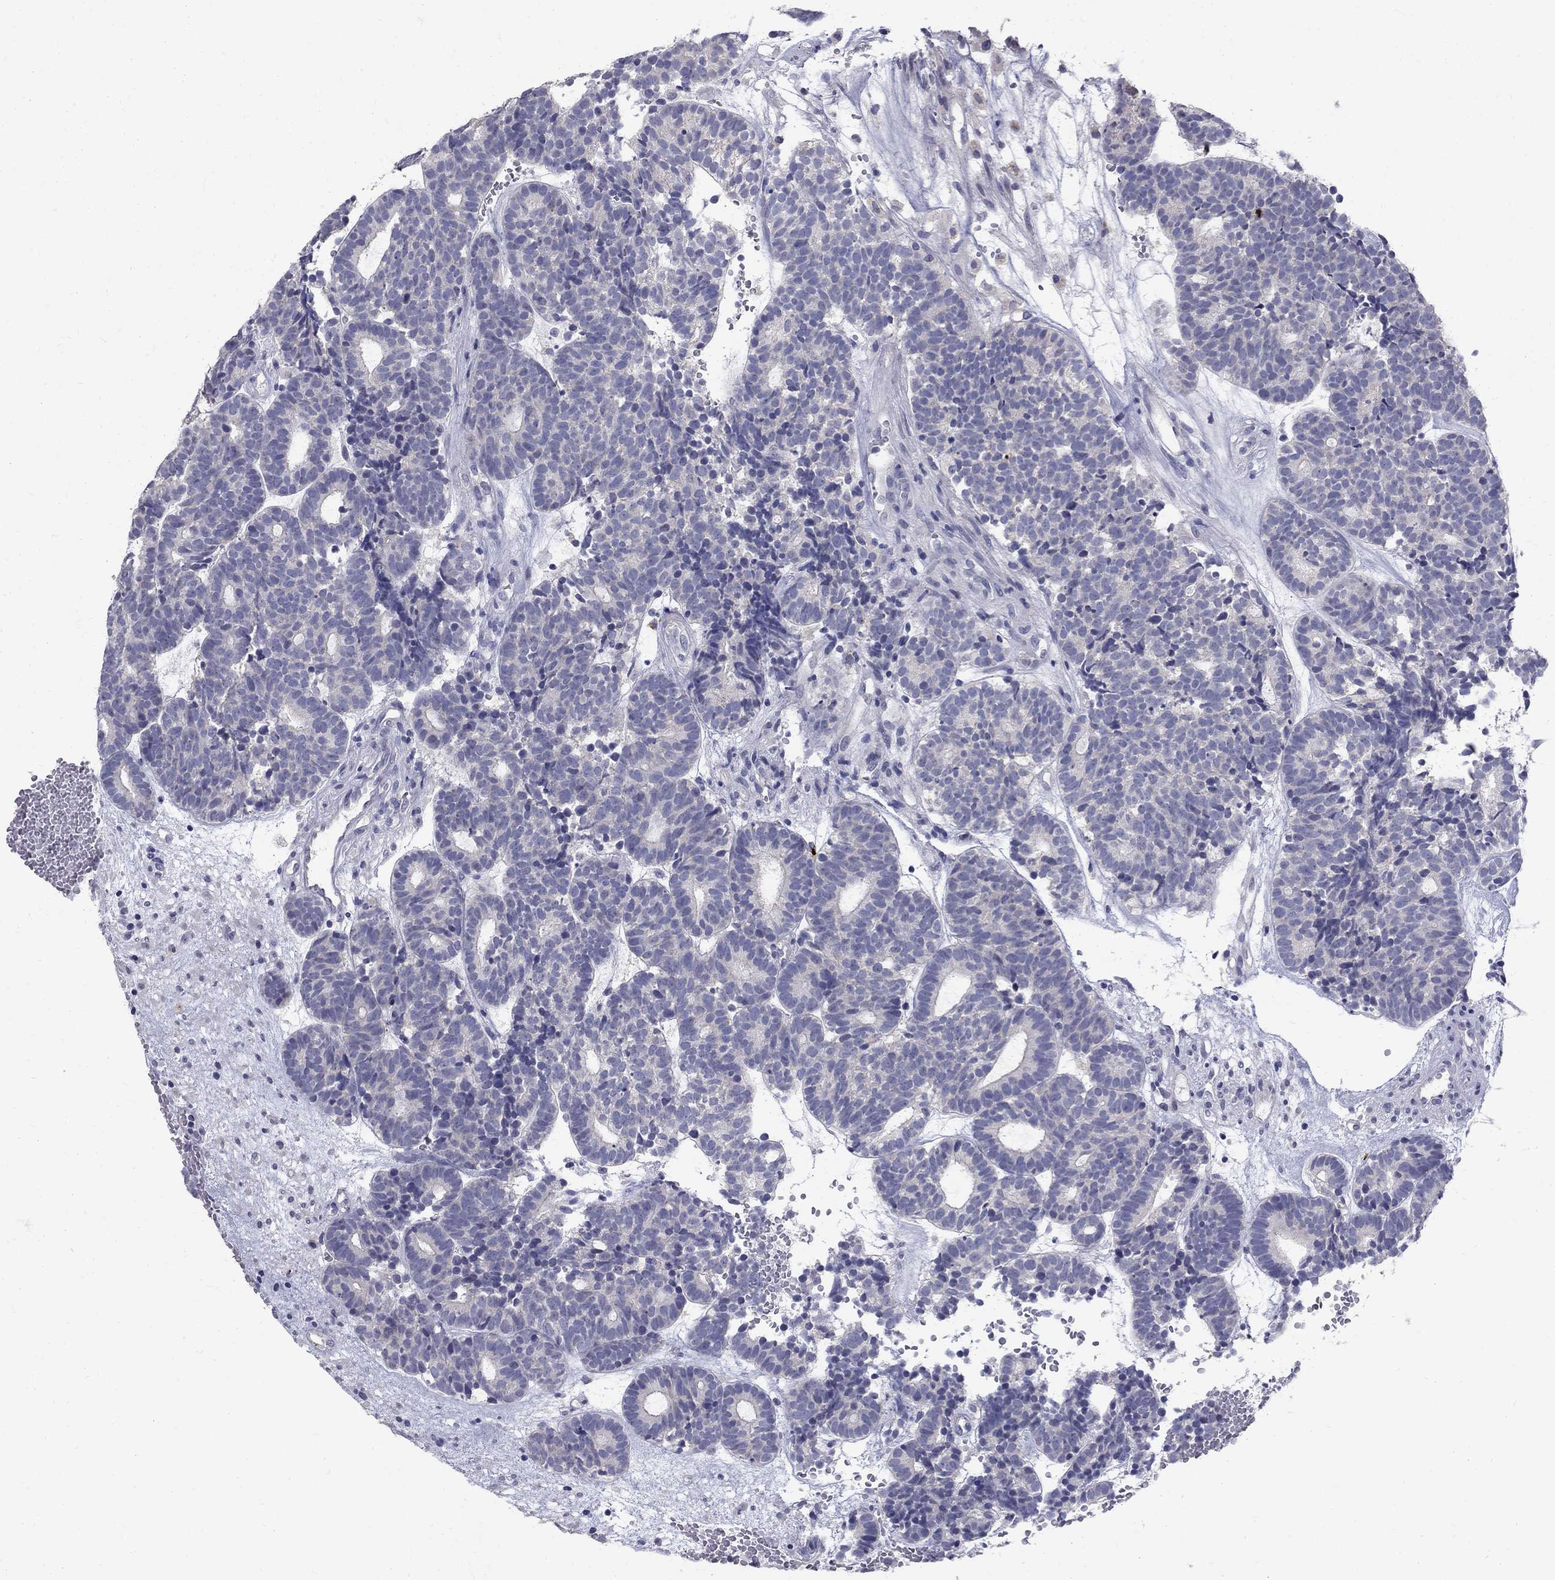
{"staining": {"intensity": "negative", "quantity": "none", "location": "none"}, "tissue": "head and neck cancer", "cell_type": "Tumor cells", "image_type": "cancer", "snomed": [{"axis": "morphology", "description": "Adenocarcinoma, NOS"}, {"axis": "topography", "description": "Head-Neck"}], "caption": "An IHC image of adenocarcinoma (head and neck) is shown. There is no staining in tumor cells of adenocarcinoma (head and neck).", "gene": "TP53TG5", "patient": {"sex": "female", "age": 81}}